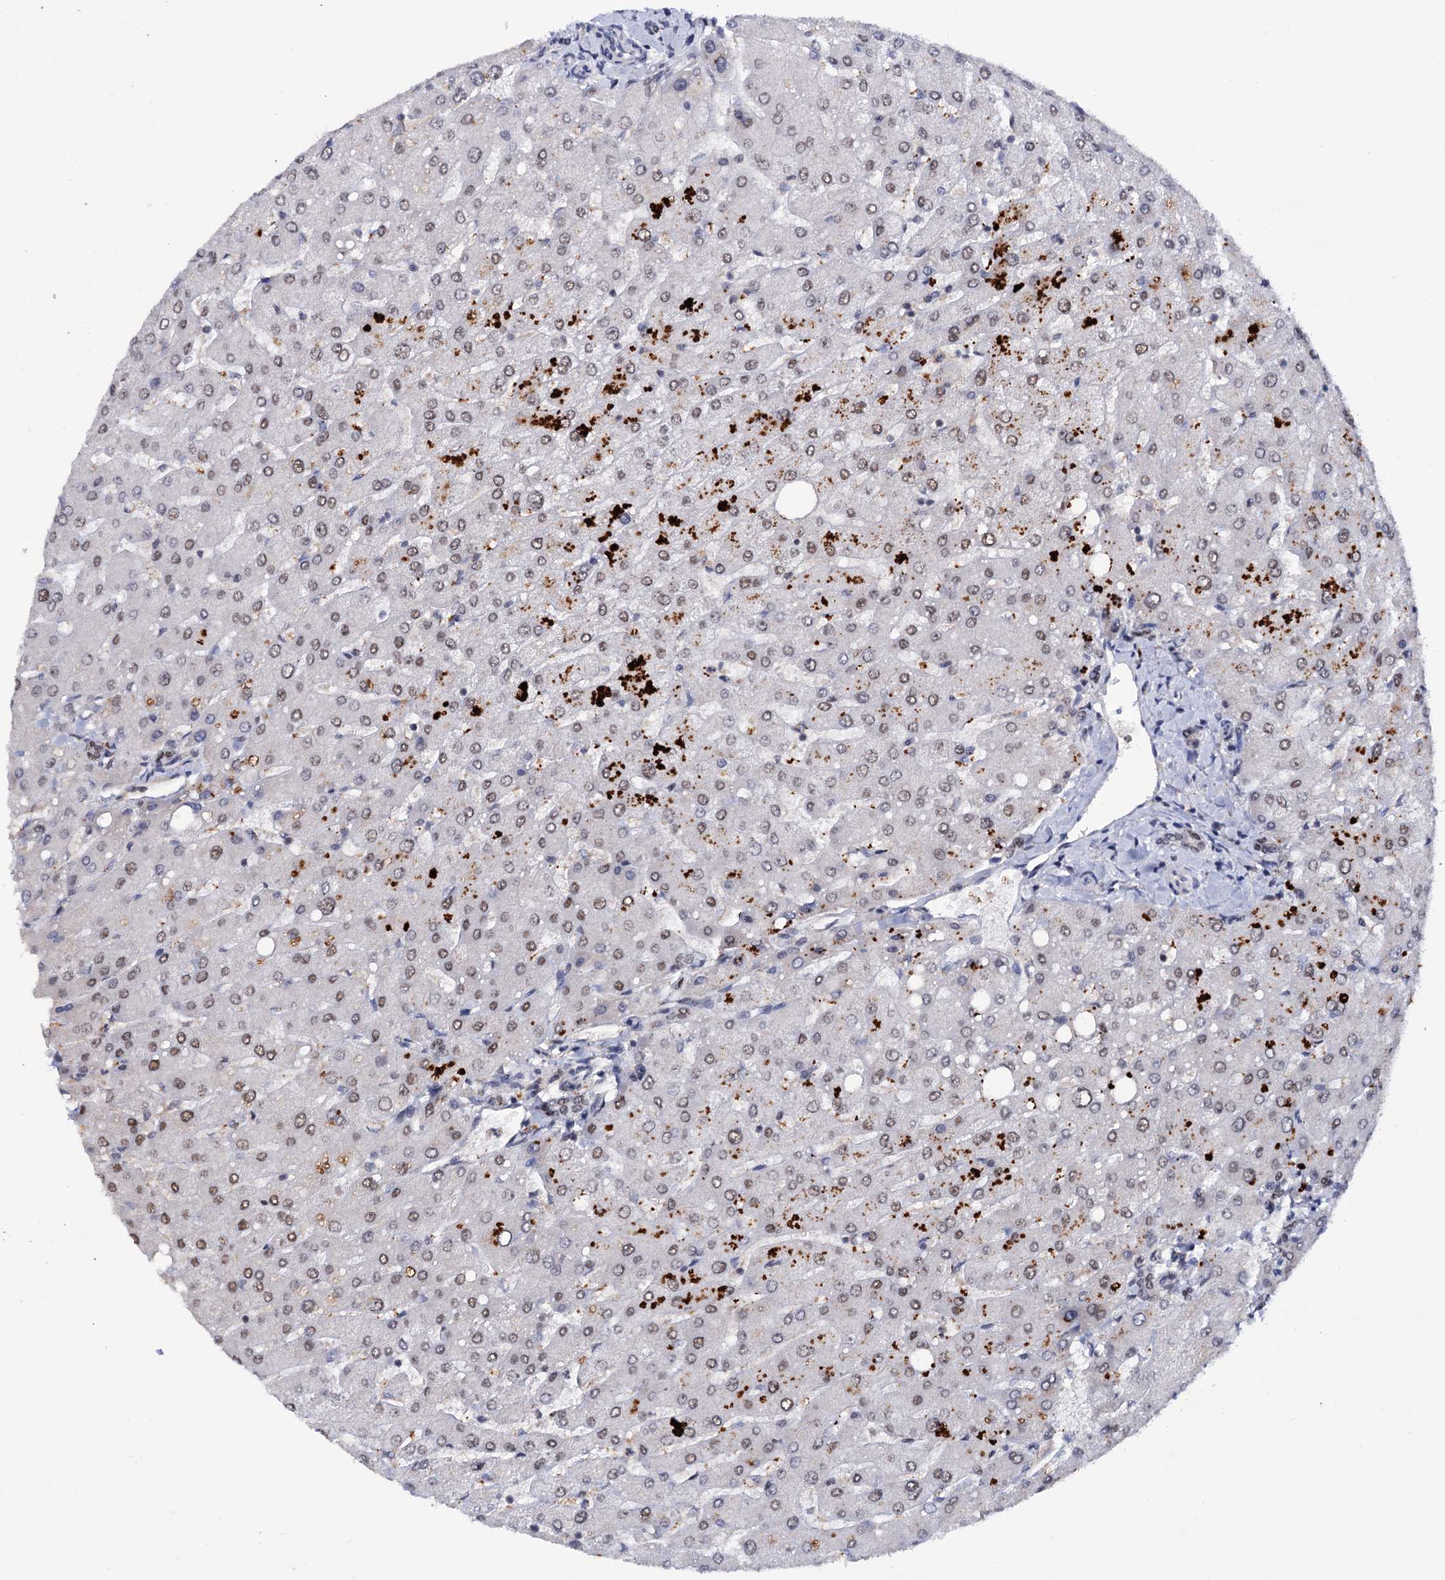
{"staining": {"intensity": "moderate", "quantity": "<25%", "location": "nuclear"}, "tissue": "liver", "cell_type": "Cholangiocytes", "image_type": "normal", "snomed": [{"axis": "morphology", "description": "Normal tissue, NOS"}, {"axis": "topography", "description": "Liver"}], "caption": "Brown immunohistochemical staining in benign human liver reveals moderate nuclear expression in about <25% of cholangiocytes. Nuclei are stained in blue.", "gene": "TBC1D12", "patient": {"sex": "male", "age": 55}}